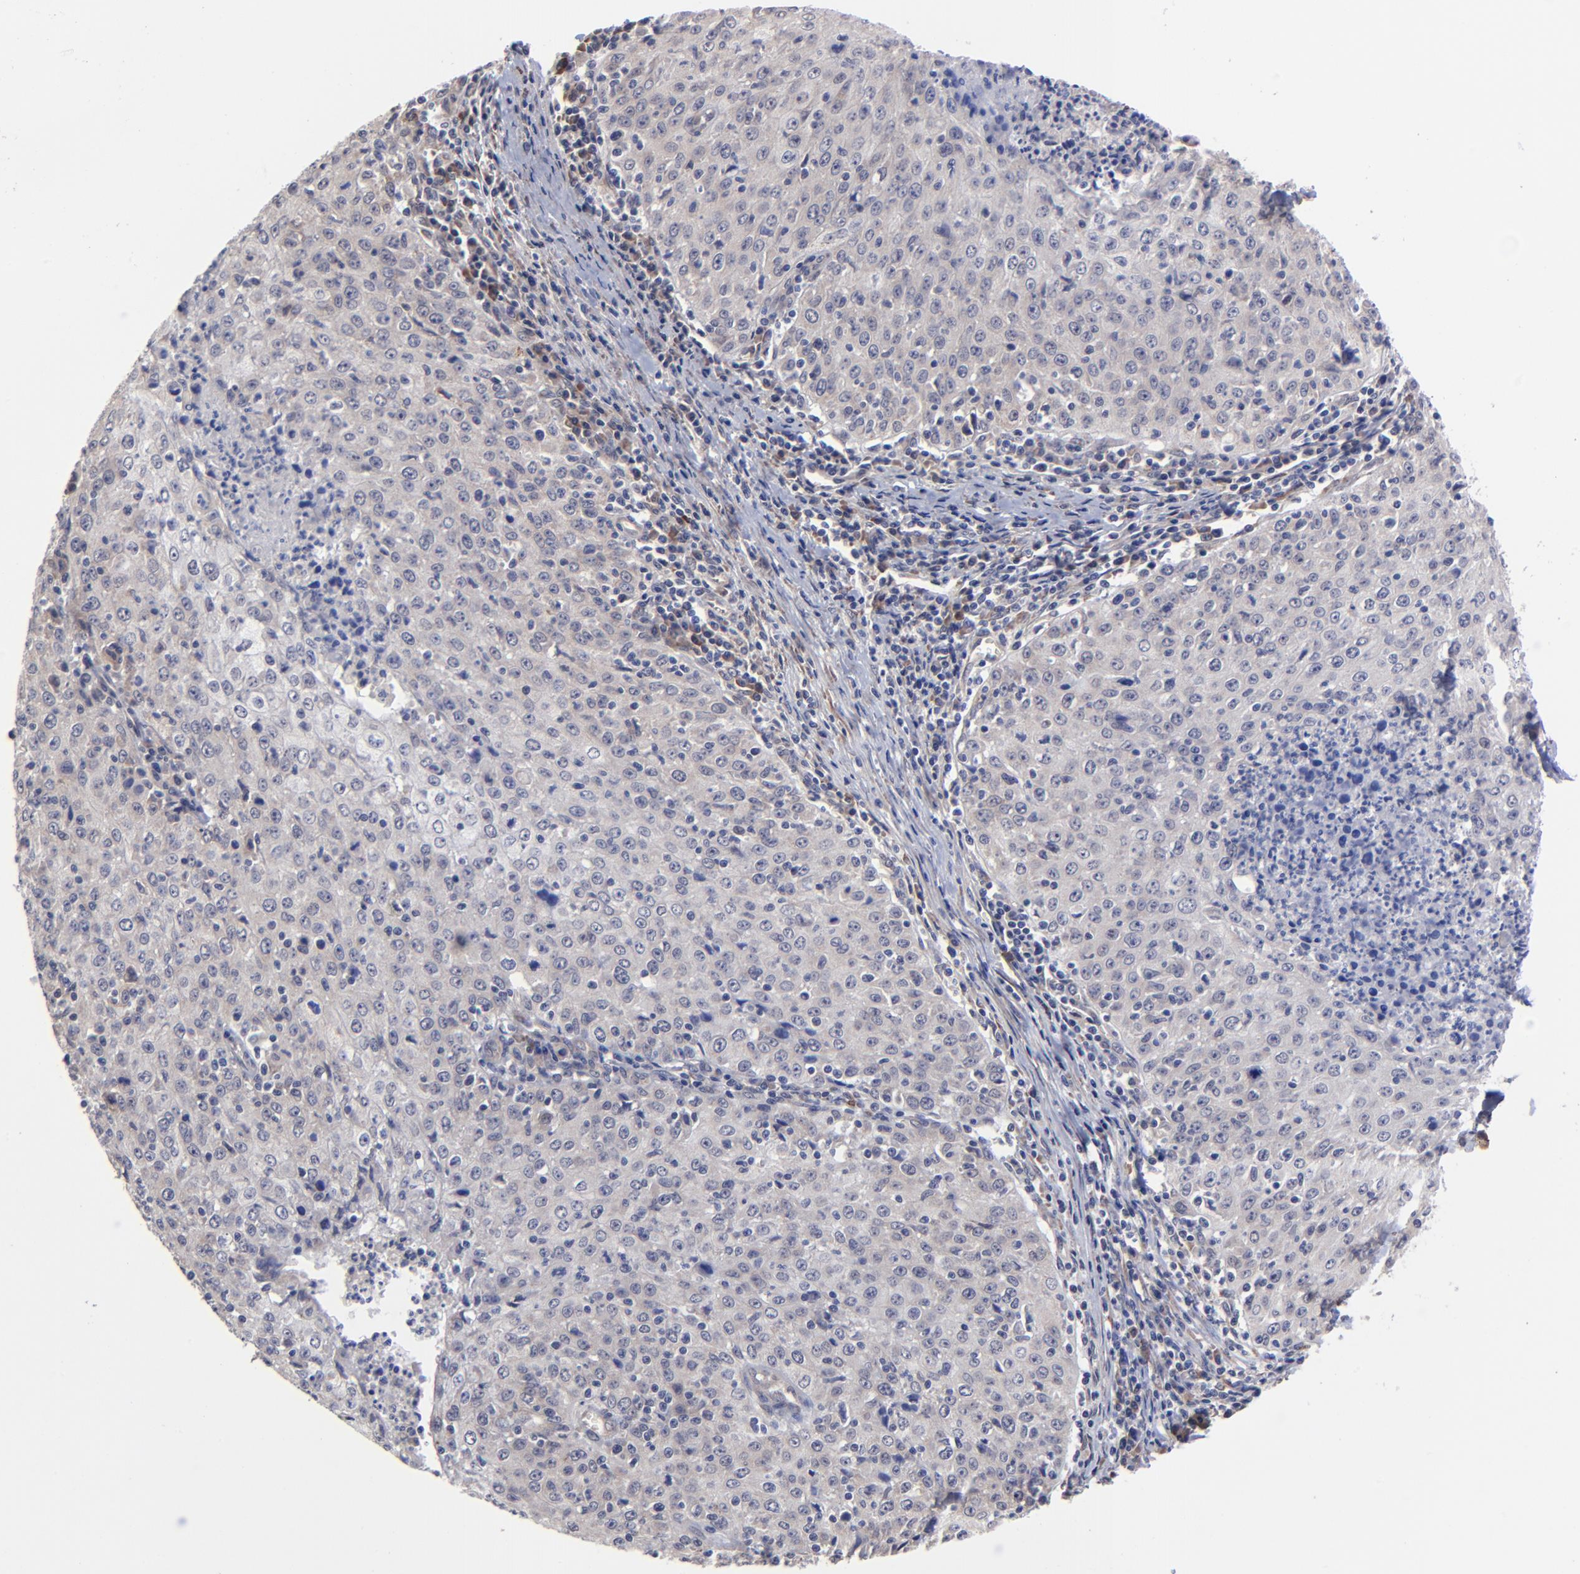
{"staining": {"intensity": "negative", "quantity": "none", "location": "none"}, "tissue": "cervical cancer", "cell_type": "Tumor cells", "image_type": "cancer", "snomed": [{"axis": "morphology", "description": "Squamous cell carcinoma, NOS"}, {"axis": "topography", "description": "Cervix"}], "caption": "Immunohistochemistry of human squamous cell carcinoma (cervical) shows no staining in tumor cells.", "gene": "CHL1", "patient": {"sex": "female", "age": 27}}